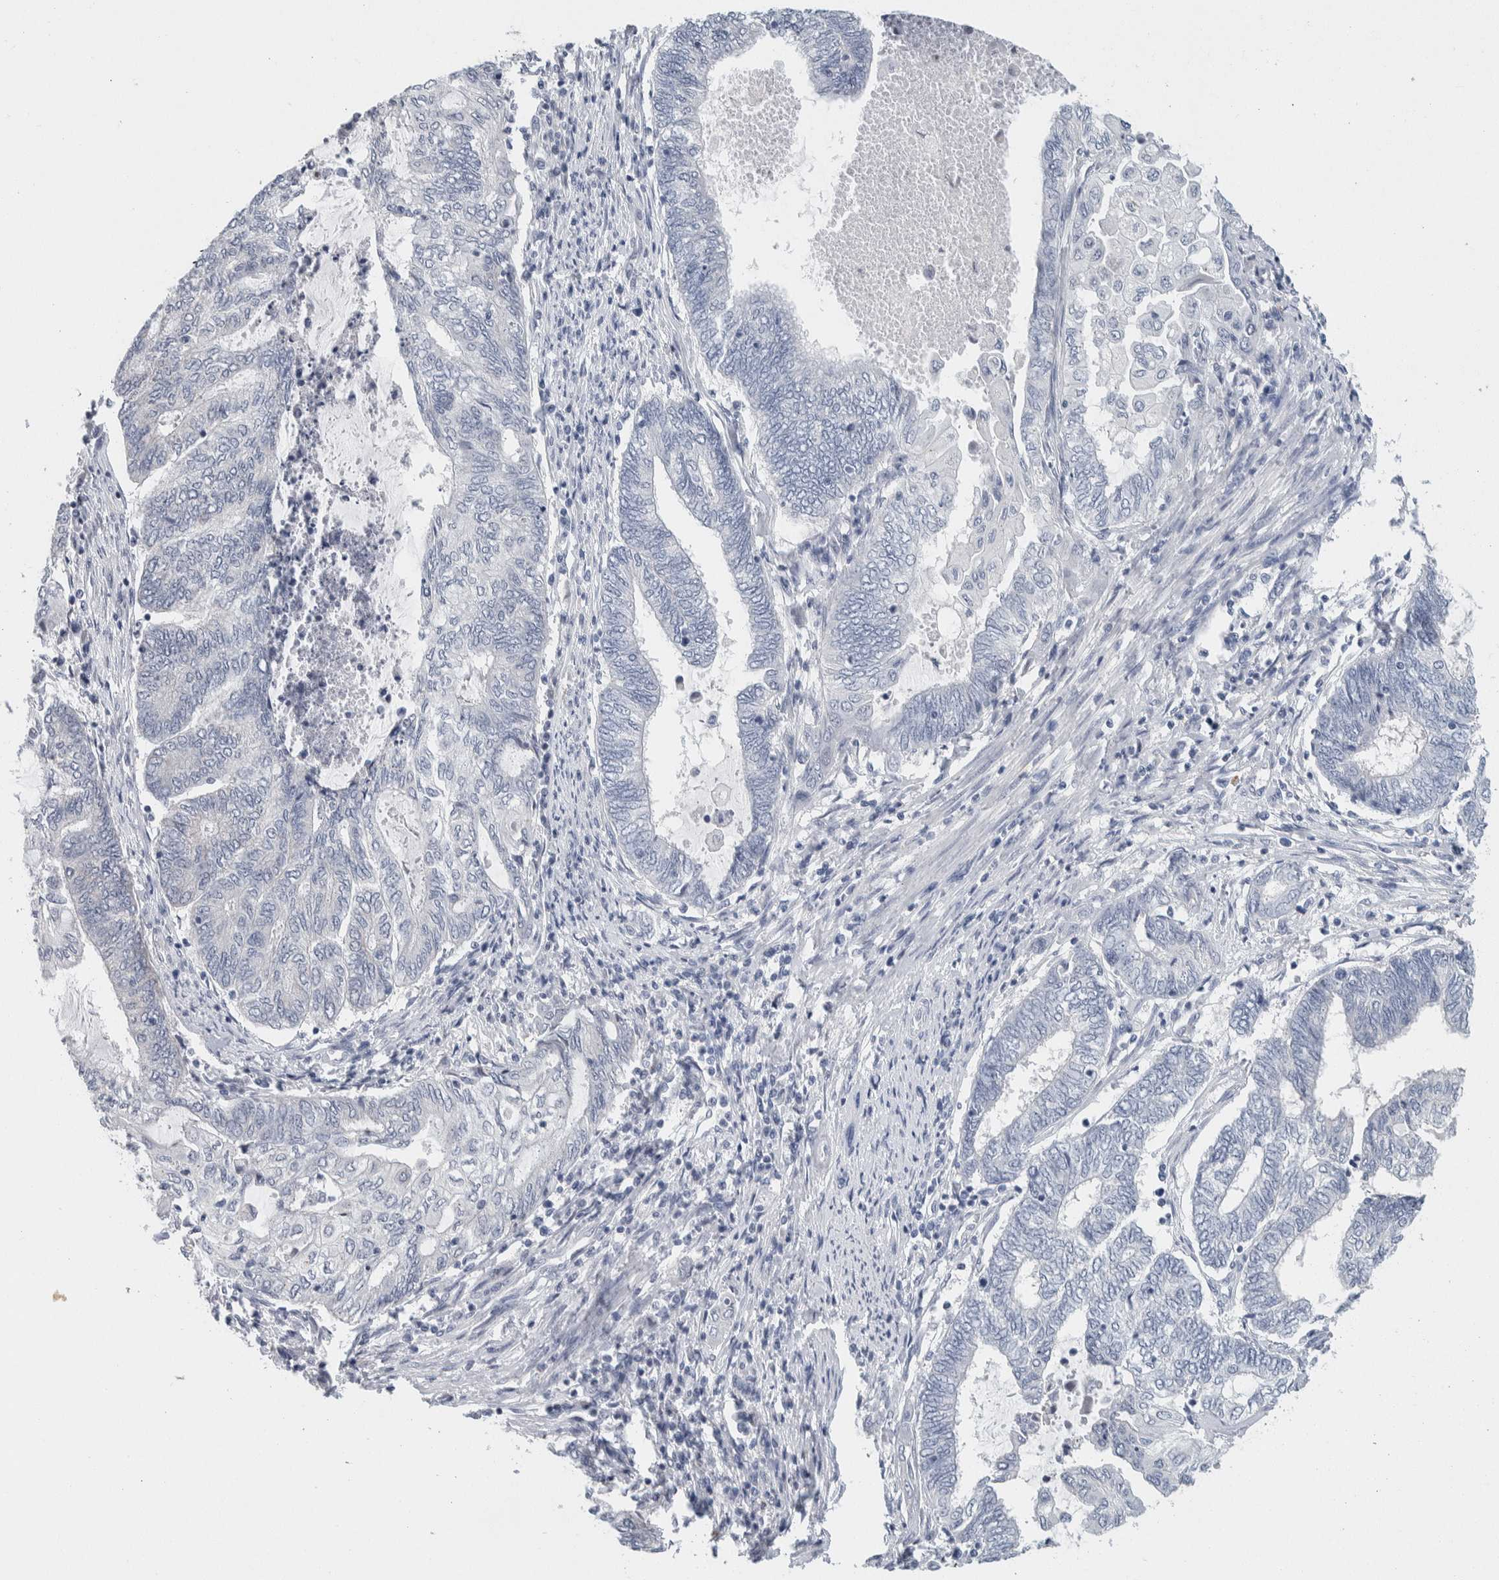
{"staining": {"intensity": "negative", "quantity": "none", "location": "none"}, "tissue": "endometrial cancer", "cell_type": "Tumor cells", "image_type": "cancer", "snomed": [{"axis": "morphology", "description": "Adenocarcinoma, NOS"}, {"axis": "topography", "description": "Uterus"}, {"axis": "topography", "description": "Endometrium"}], "caption": "Immunohistochemistry of human endometrial cancer (adenocarcinoma) exhibits no expression in tumor cells. (DAB (3,3'-diaminobenzidine) immunohistochemistry with hematoxylin counter stain).", "gene": "SCN2A", "patient": {"sex": "female", "age": 70}}